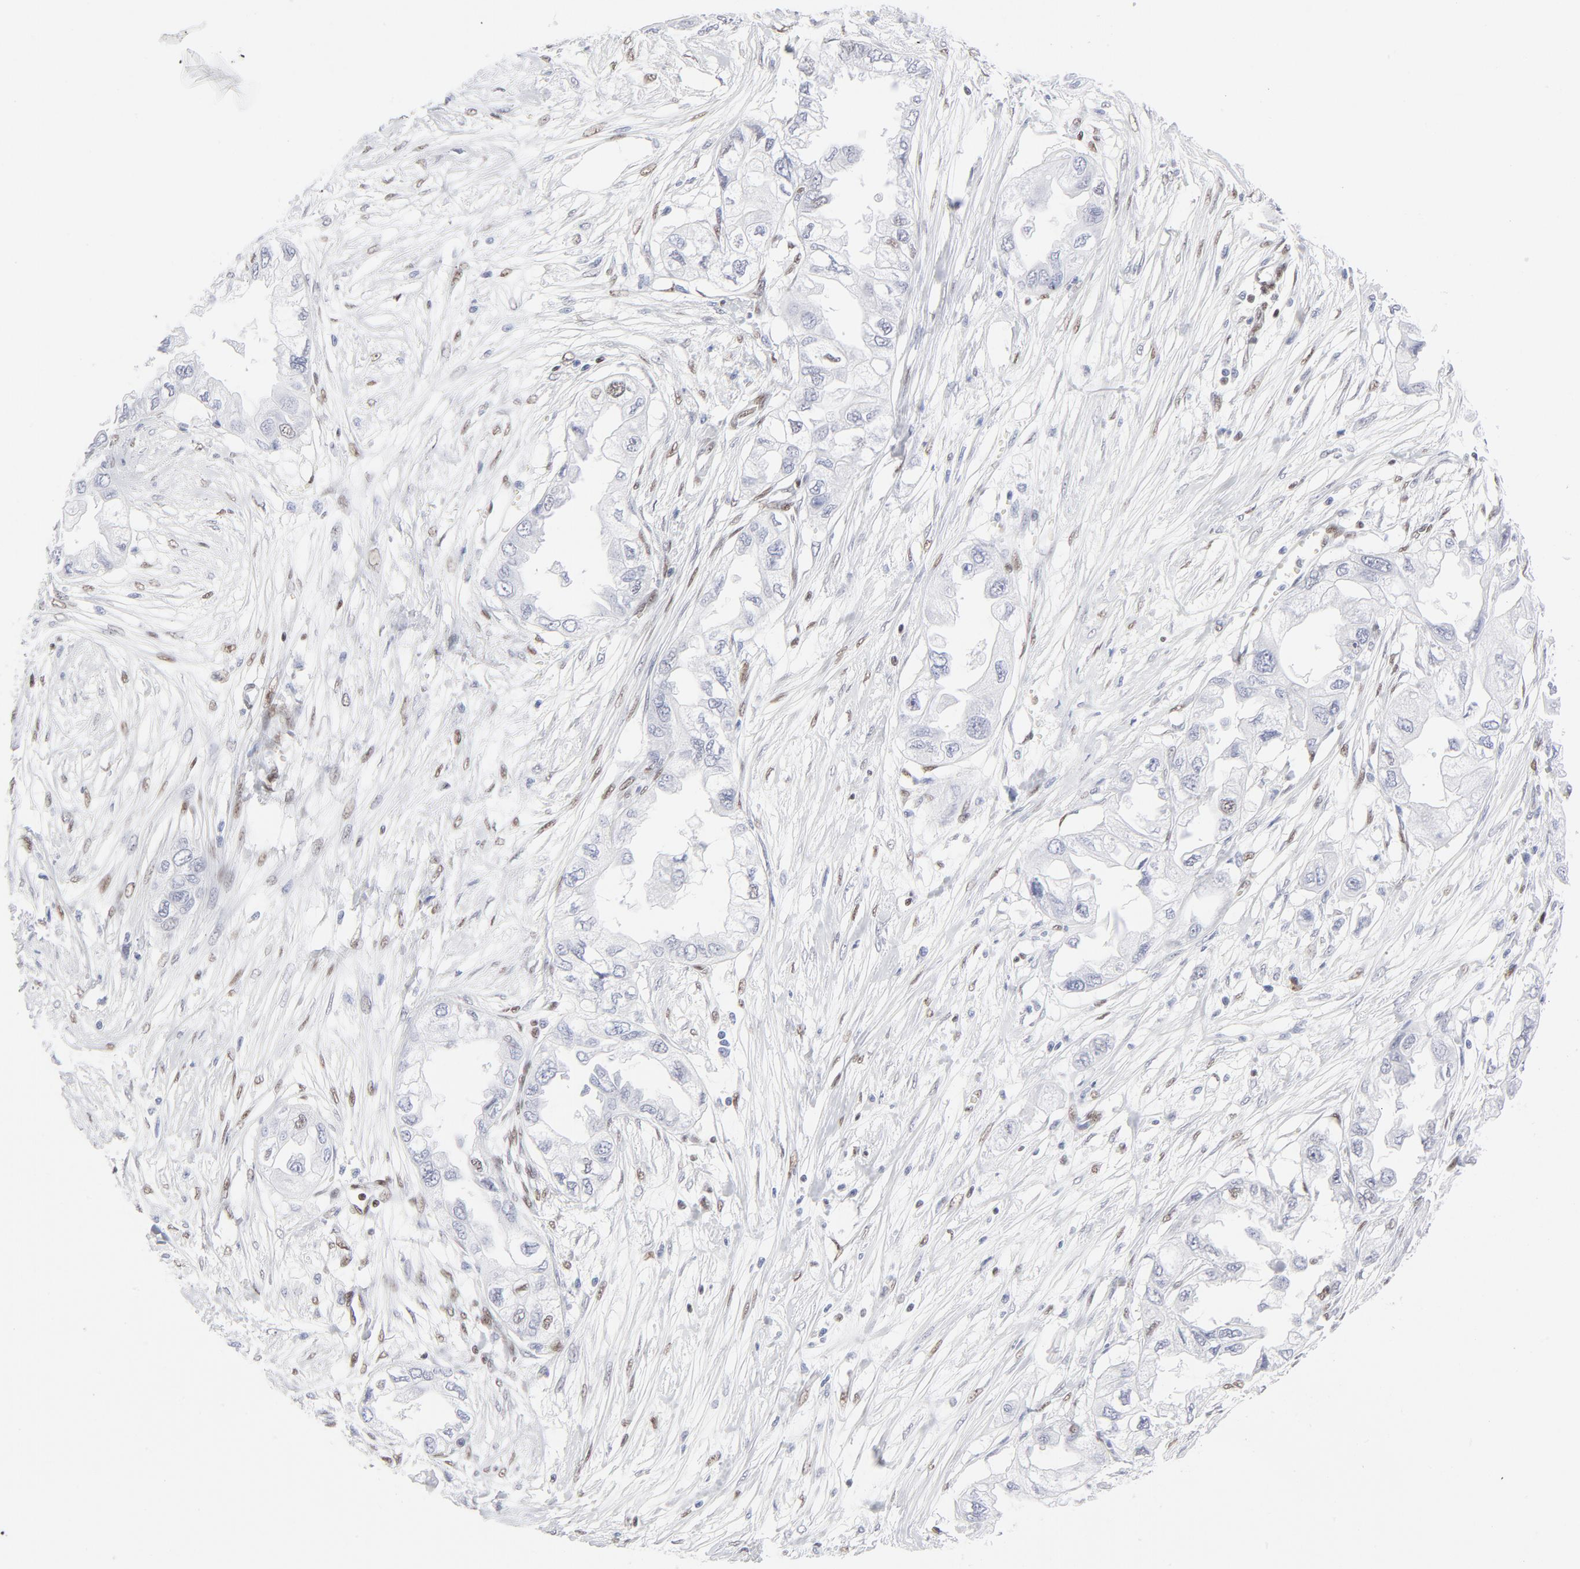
{"staining": {"intensity": "negative", "quantity": "none", "location": "none"}, "tissue": "endometrial cancer", "cell_type": "Tumor cells", "image_type": "cancer", "snomed": [{"axis": "morphology", "description": "Adenocarcinoma, NOS"}, {"axis": "topography", "description": "Endometrium"}], "caption": "Human adenocarcinoma (endometrial) stained for a protein using IHC displays no staining in tumor cells.", "gene": "ATF2", "patient": {"sex": "female", "age": 67}}